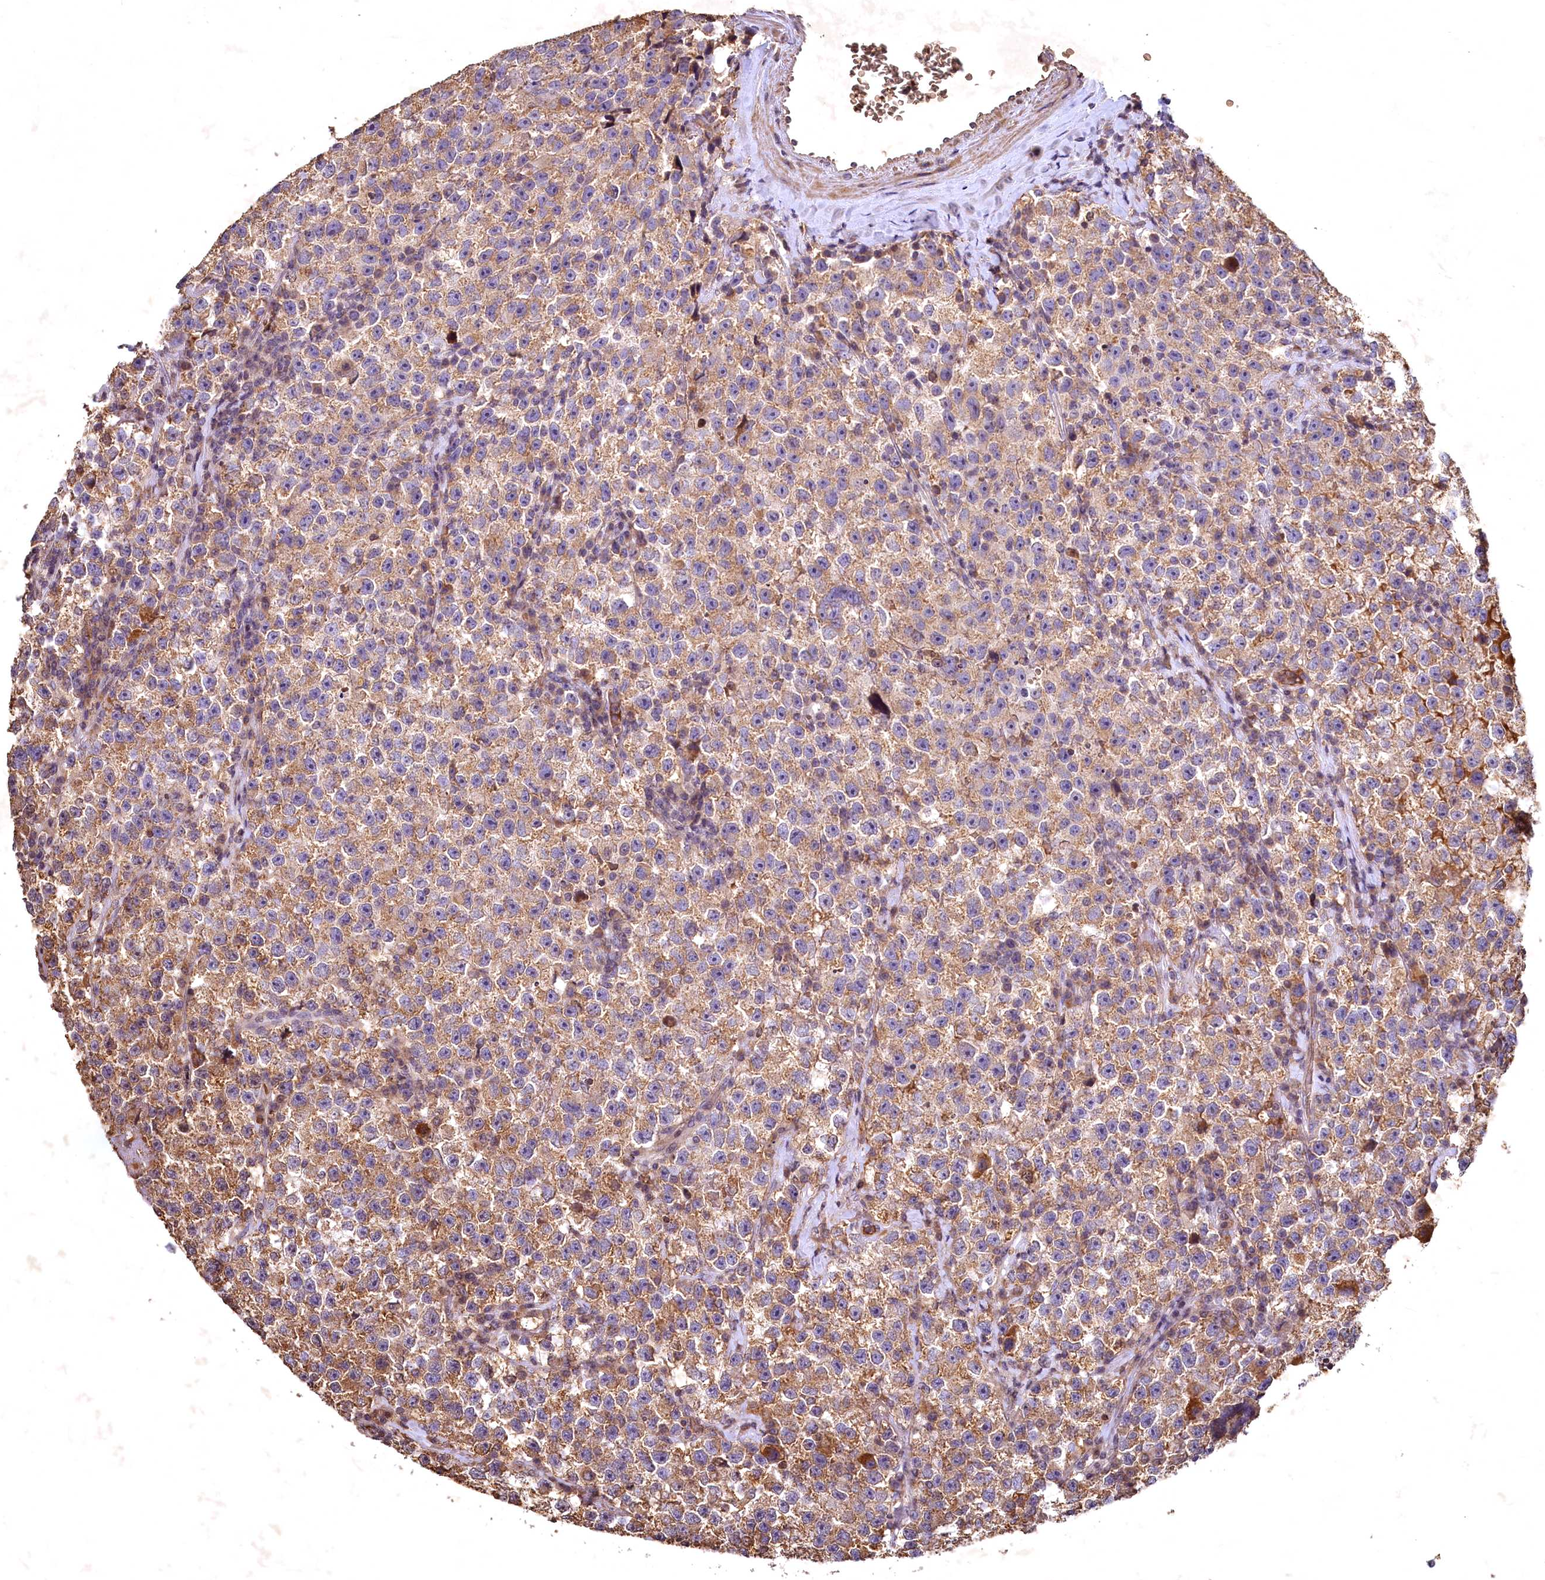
{"staining": {"intensity": "moderate", "quantity": ">75%", "location": "cytoplasmic/membranous"}, "tissue": "testis cancer", "cell_type": "Tumor cells", "image_type": "cancer", "snomed": [{"axis": "morphology", "description": "Seminoma, NOS"}, {"axis": "topography", "description": "Testis"}], "caption": "Immunohistochemical staining of human testis cancer reveals moderate cytoplasmic/membranous protein positivity in approximately >75% of tumor cells.", "gene": "SPTA1", "patient": {"sex": "male", "age": 22}}